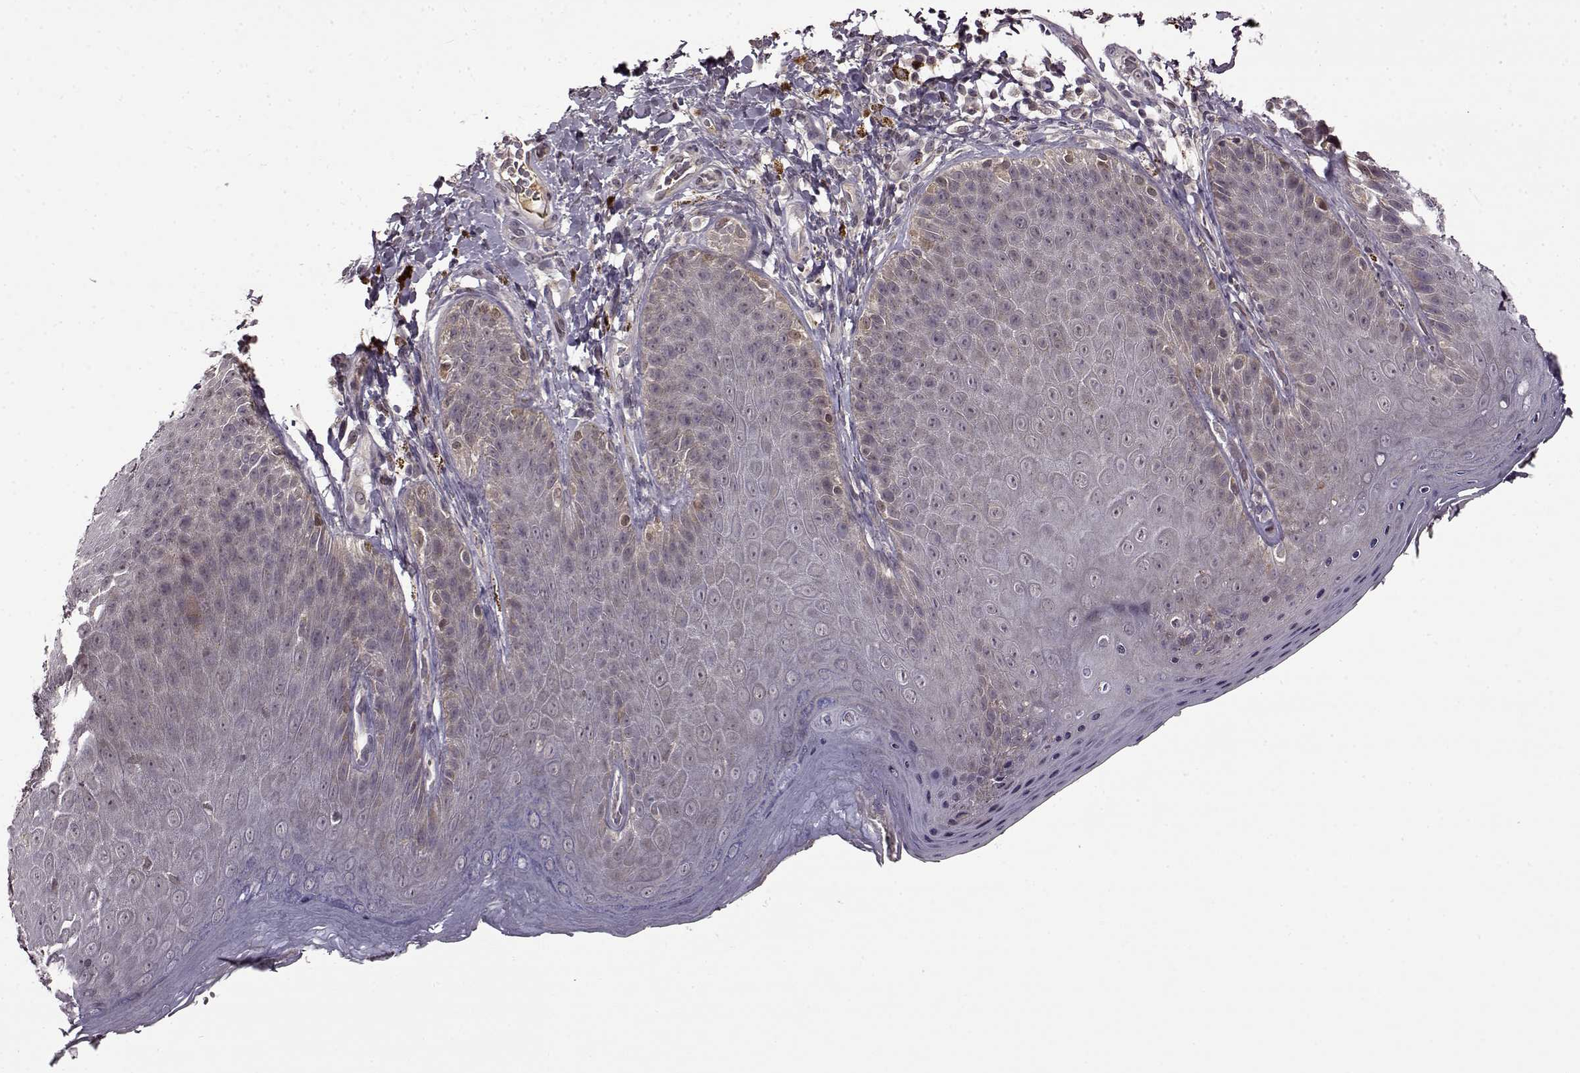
{"staining": {"intensity": "negative", "quantity": "none", "location": "none"}, "tissue": "skin", "cell_type": "Epidermal cells", "image_type": "normal", "snomed": [{"axis": "morphology", "description": "Normal tissue, NOS"}, {"axis": "topography", "description": "Anal"}], "caption": "Benign skin was stained to show a protein in brown. There is no significant staining in epidermal cells. Brightfield microscopy of immunohistochemistry (IHC) stained with DAB (3,3'-diaminobenzidine) (brown) and hematoxylin (blue), captured at high magnification.", "gene": "MAIP1", "patient": {"sex": "male", "age": 53}}